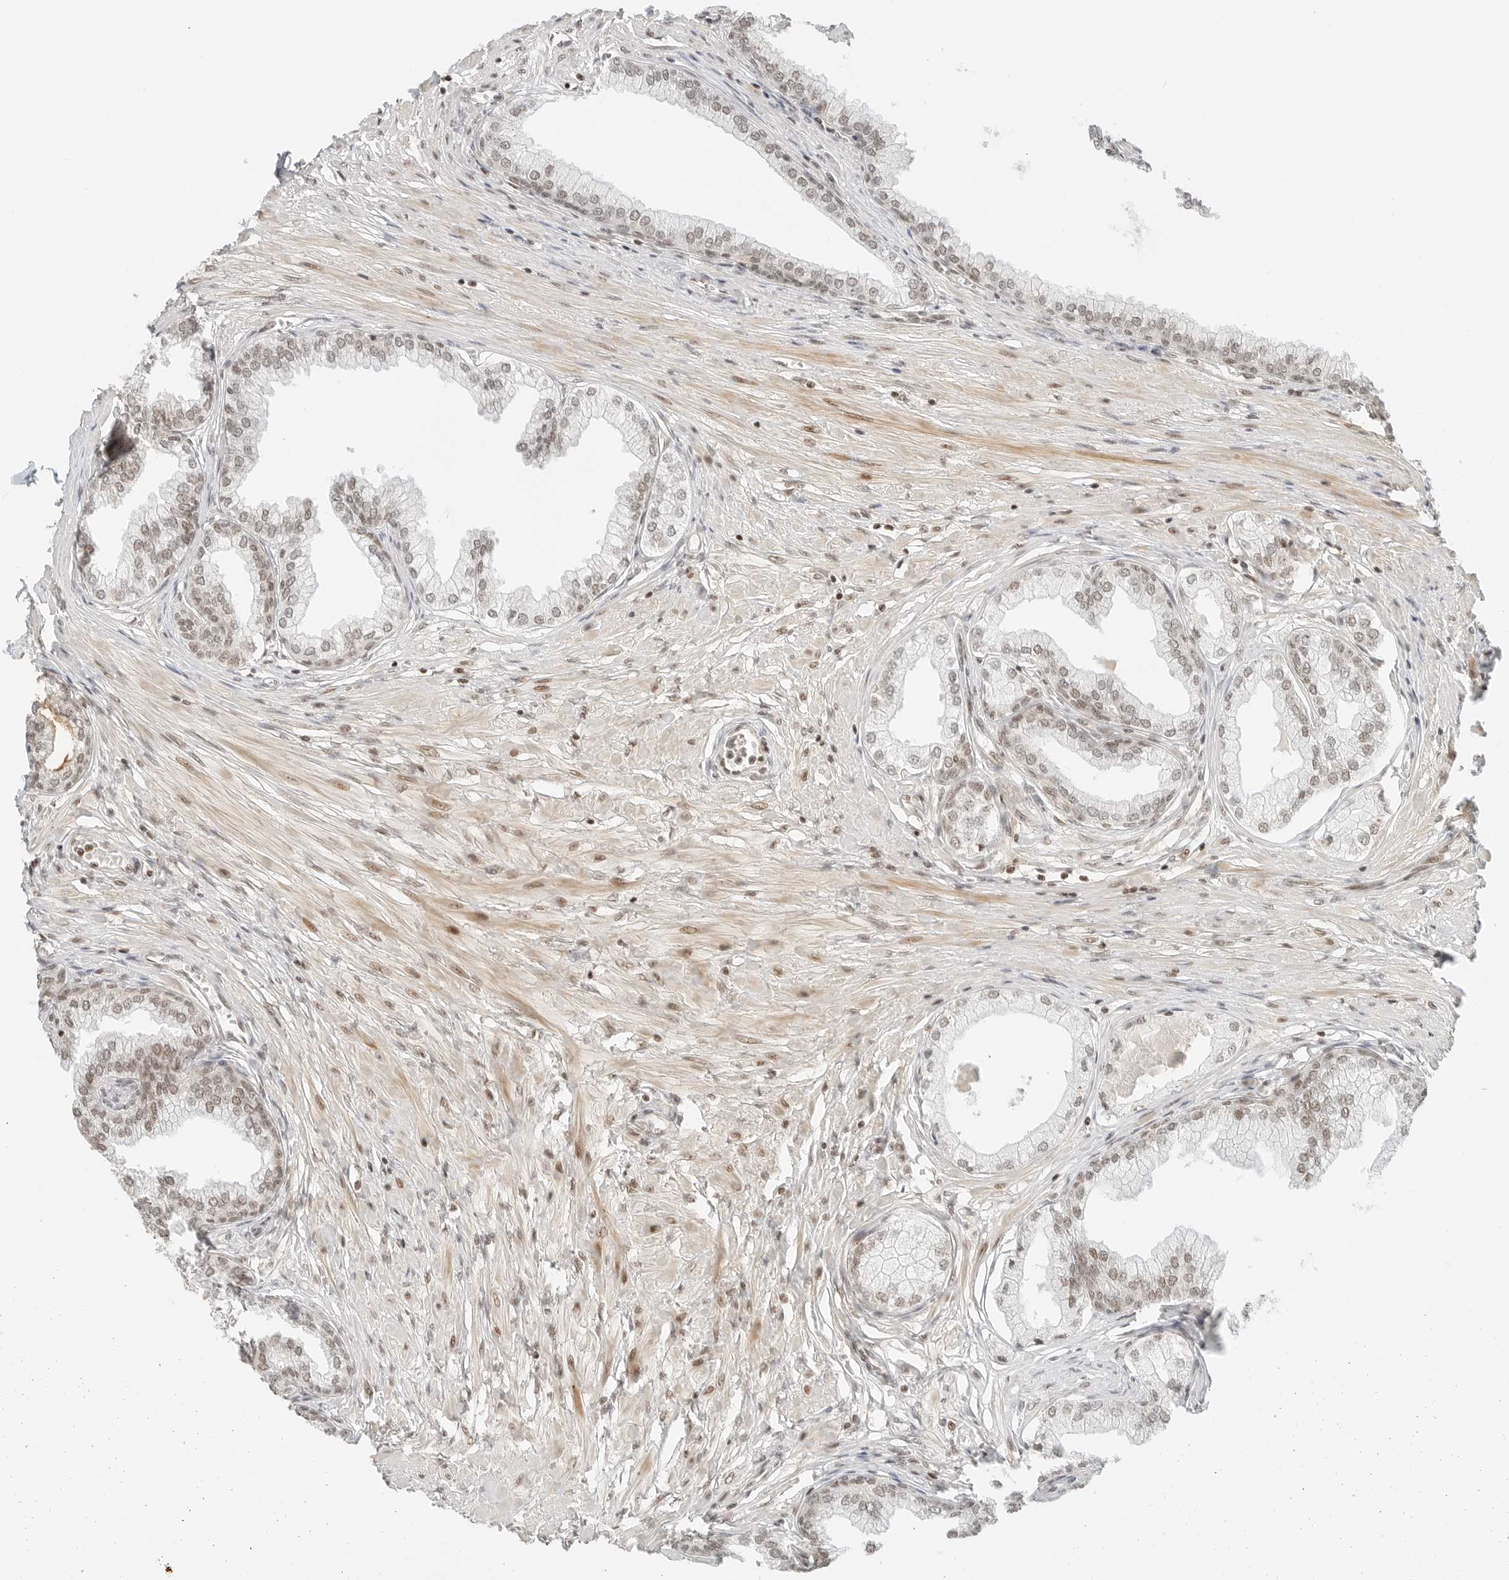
{"staining": {"intensity": "strong", "quantity": ">75%", "location": "nuclear"}, "tissue": "prostate", "cell_type": "Glandular cells", "image_type": "normal", "snomed": [{"axis": "morphology", "description": "Normal tissue, NOS"}, {"axis": "morphology", "description": "Urothelial carcinoma, Low grade"}, {"axis": "topography", "description": "Urinary bladder"}, {"axis": "topography", "description": "Prostate"}], "caption": "An immunohistochemistry (IHC) histopathology image of benign tissue is shown. Protein staining in brown labels strong nuclear positivity in prostate within glandular cells.", "gene": "CRTC2", "patient": {"sex": "male", "age": 60}}